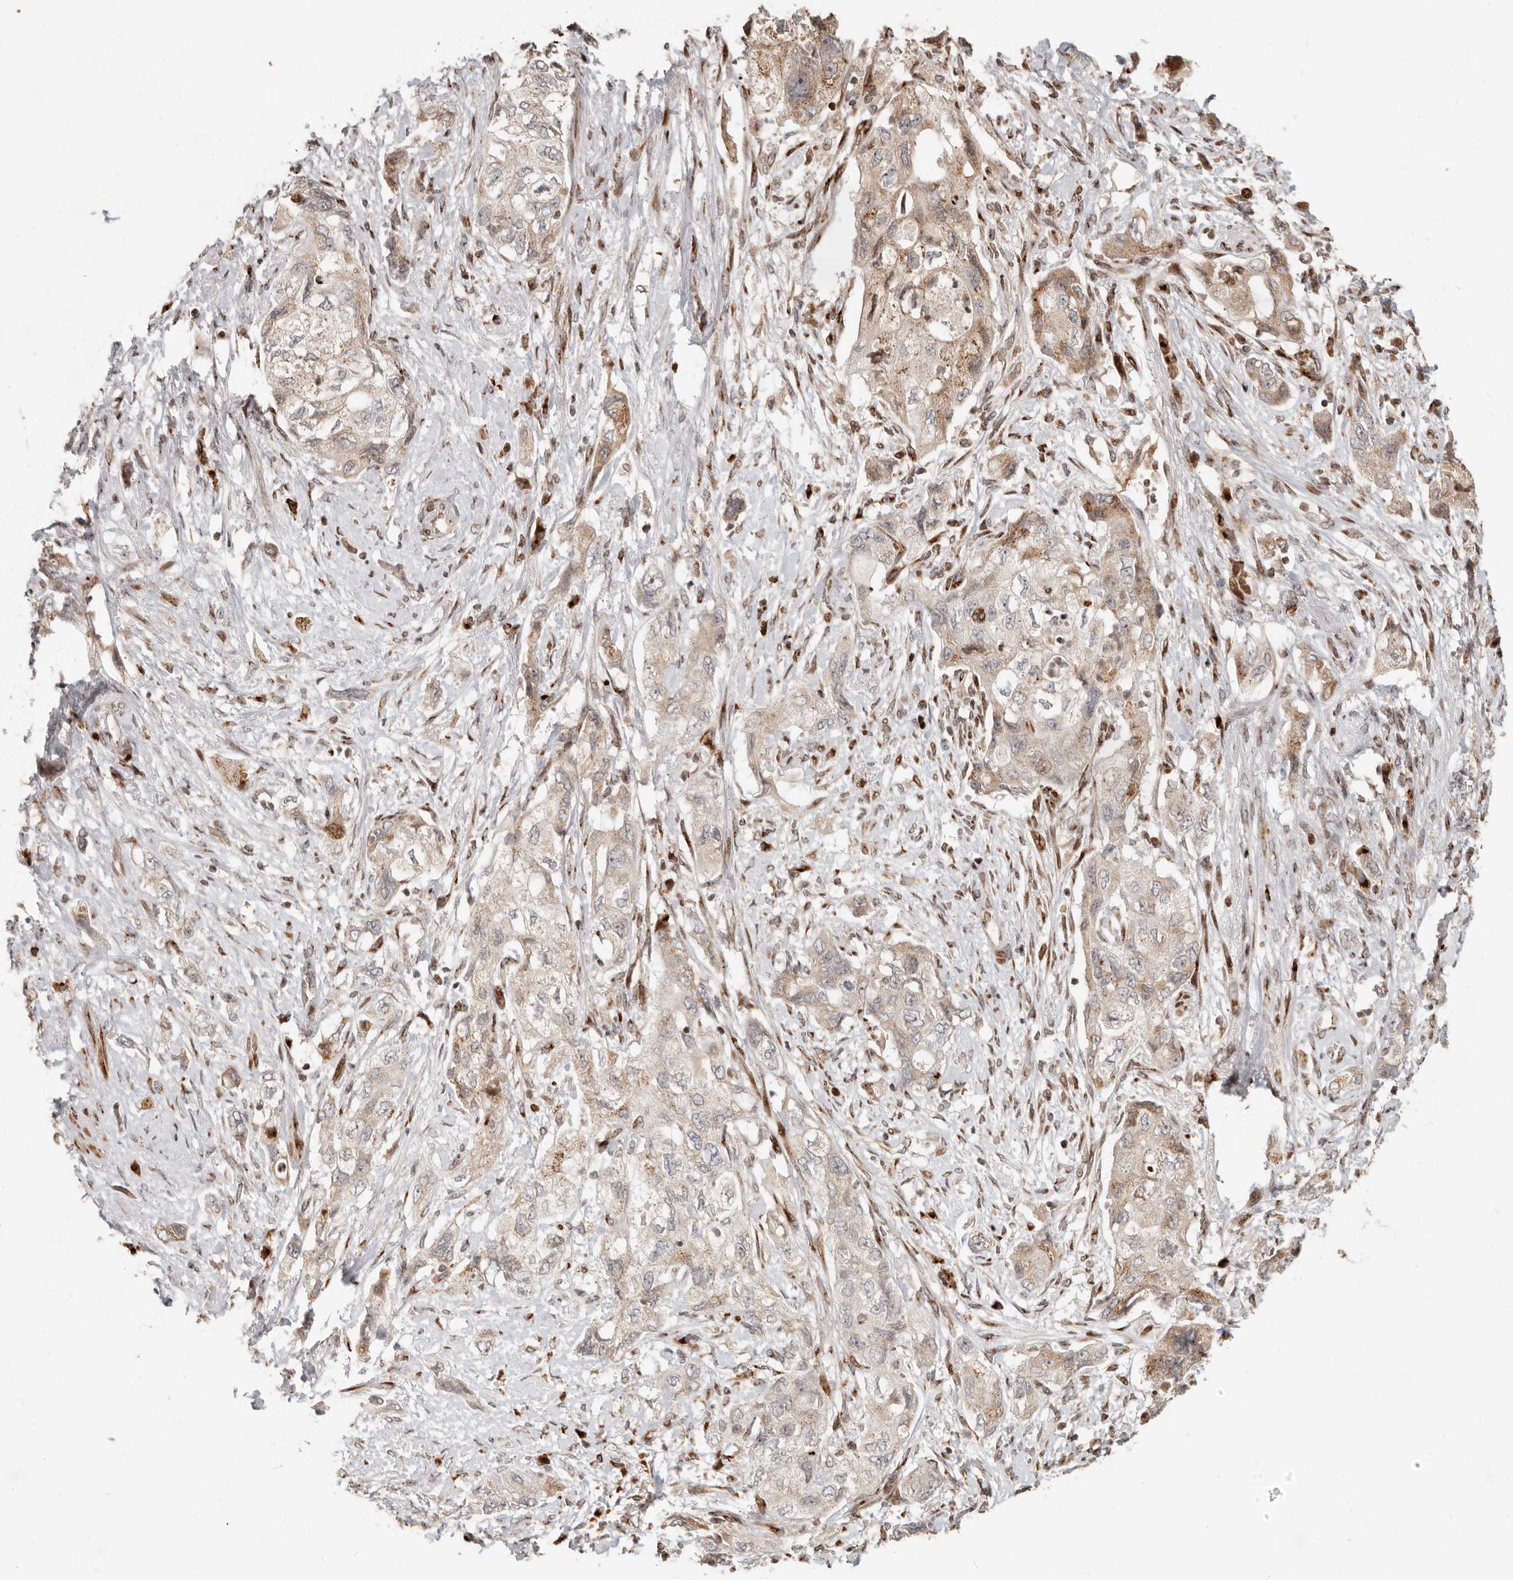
{"staining": {"intensity": "weak", "quantity": "25%-75%", "location": "cytoplasmic/membranous,nuclear"}, "tissue": "pancreatic cancer", "cell_type": "Tumor cells", "image_type": "cancer", "snomed": [{"axis": "morphology", "description": "Adenocarcinoma, NOS"}, {"axis": "topography", "description": "Pancreas"}], "caption": "A histopathology image of adenocarcinoma (pancreatic) stained for a protein shows weak cytoplasmic/membranous and nuclear brown staining in tumor cells.", "gene": "TRIM4", "patient": {"sex": "female", "age": 73}}